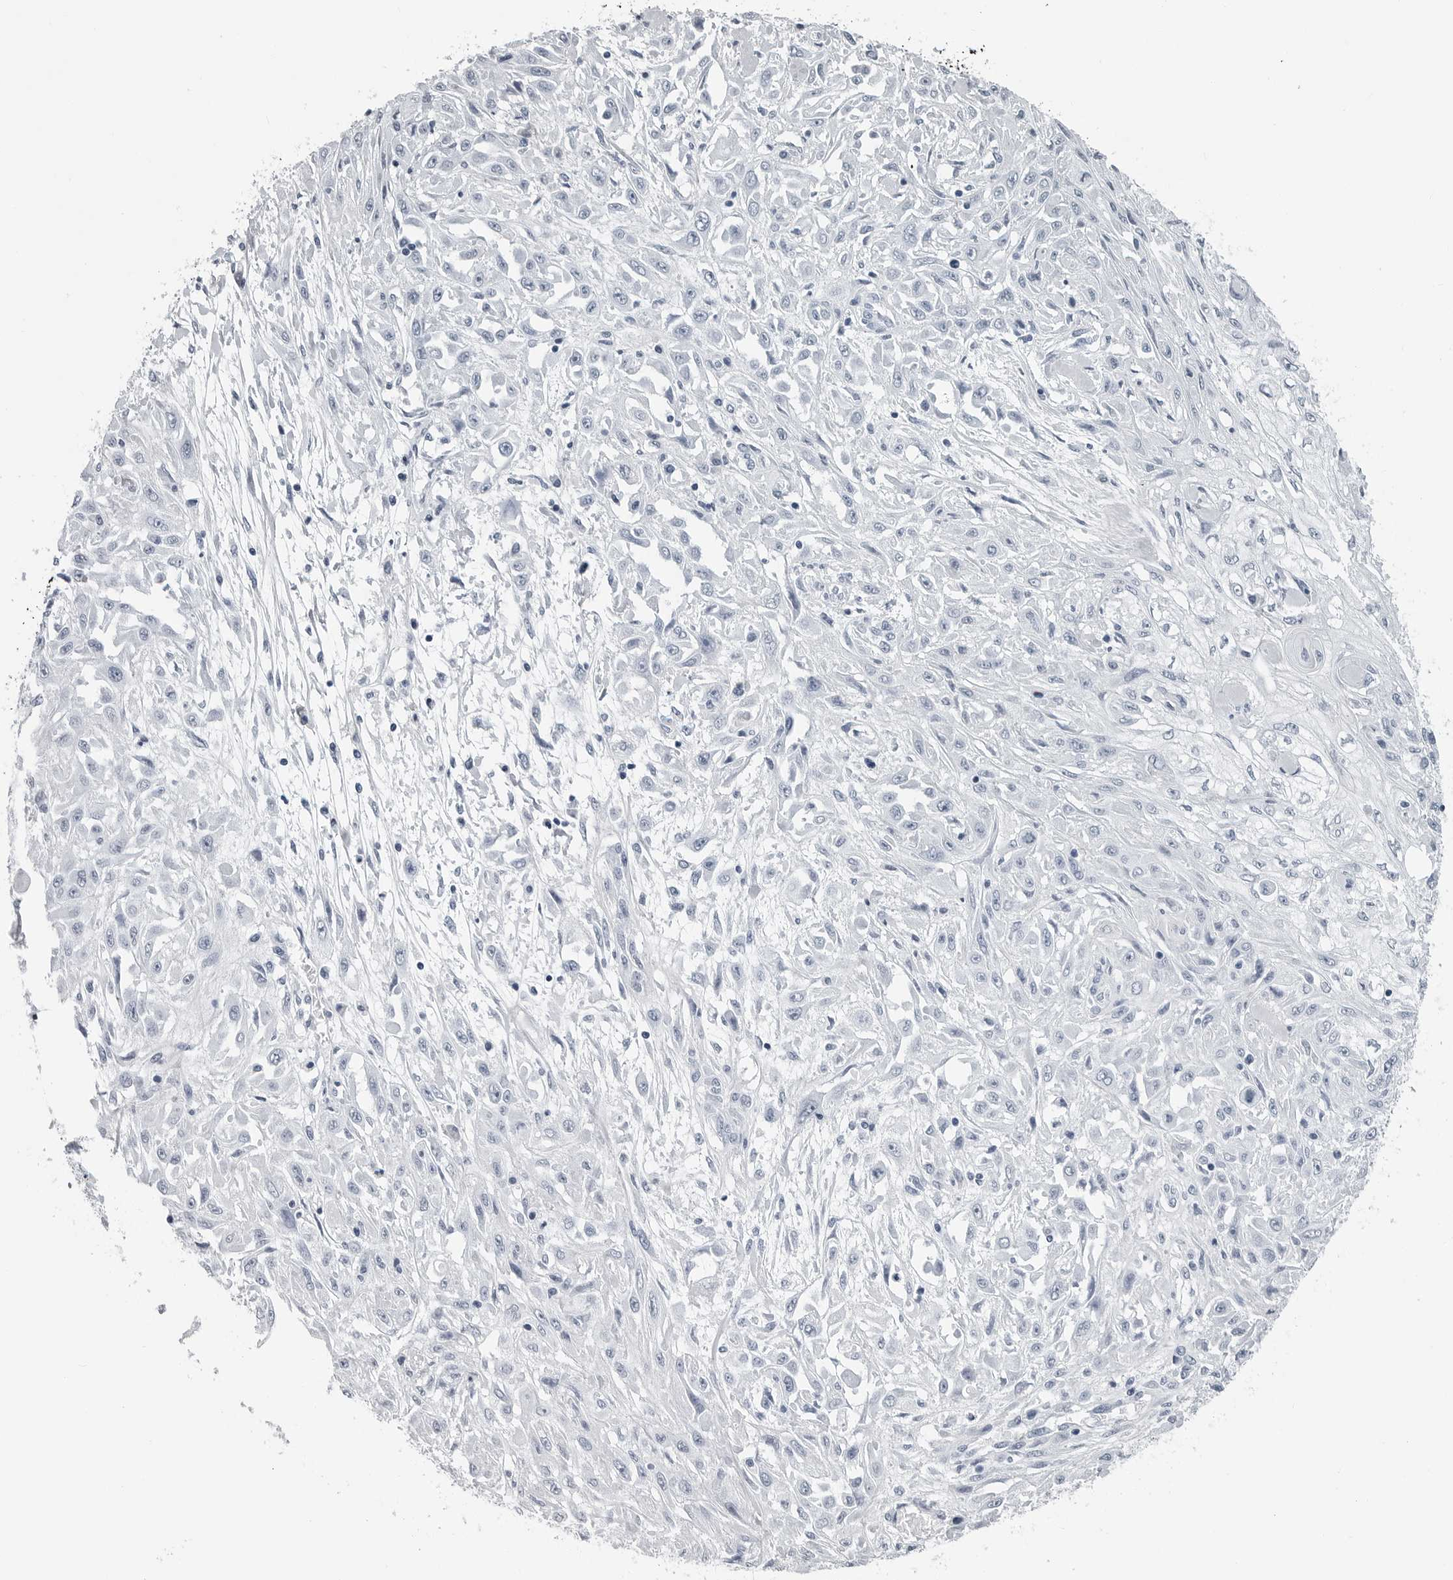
{"staining": {"intensity": "negative", "quantity": "none", "location": "none"}, "tissue": "skin cancer", "cell_type": "Tumor cells", "image_type": "cancer", "snomed": [{"axis": "morphology", "description": "Squamous cell carcinoma, NOS"}, {"axis": "morphology", "description": "Squamous cell carcinoma, metastatic, NOS"}, {"axis": "topography", "description": "Skin"}, {"axis": "topography", "description": "Lymph node"}], "caption": "Immunohistochemical staining of human skin cancer (squamous cell carcinoma) displays no significant positivity in tumor cells.", "gene": "AMPD1", "patient": {"sex": "male", "age": 75}}